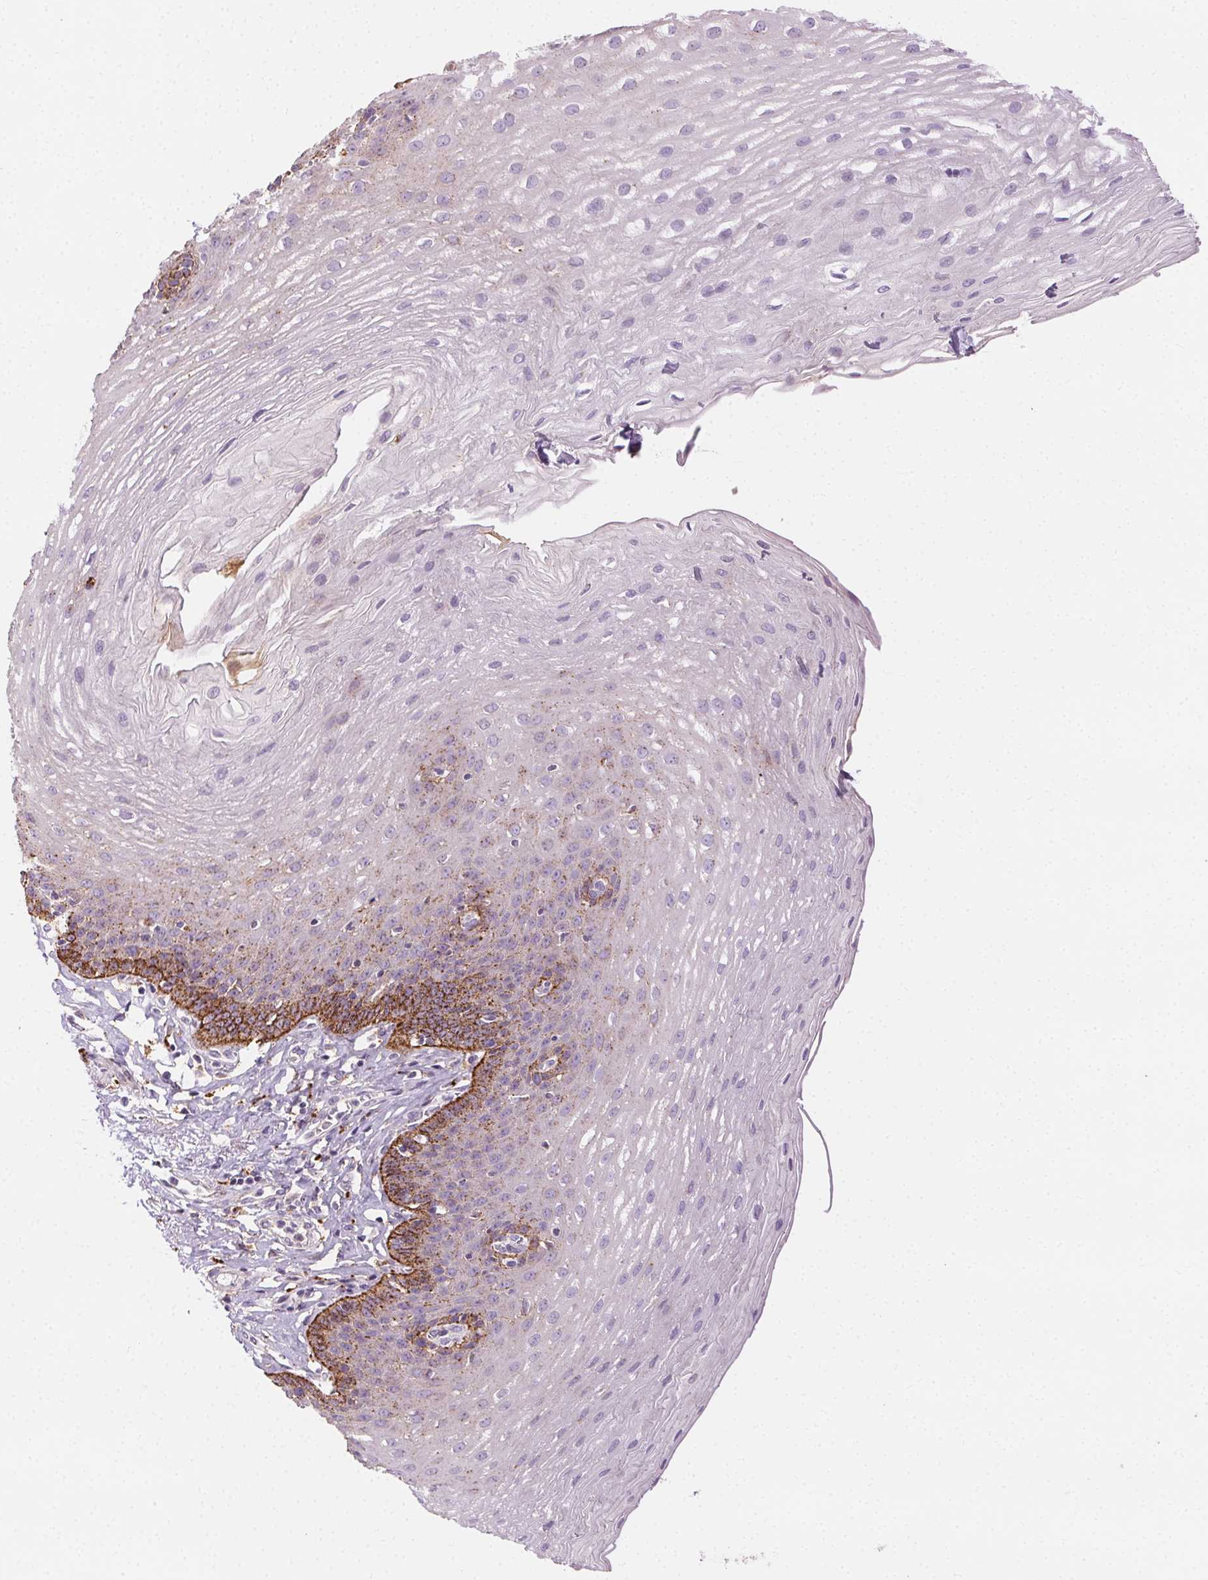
{"staining": {"intensity": "moderate", "quantity": "<25%", "location": "cytoplasmic/membranous"}, "tissue": "esophagus", "cell_type": "Squamous epithelial cells", "image_type": "normal", "snomed": [{"axis": "morphology", "description": "Normal tissue, NOS"}, {"axis": "topography", "description": "Esophagus"}], "caption": "High-magnification brightfield microscopy of unremarkable esophagus stained with DAB (3,3'-diaminobenzidine) (brown) and counterstained with hematoxylin (blue). squamous epithelial cells exhibit moderate cytoplasmic/membranous expression is identified in about<25% of cells.", "gene": "SCPEP1", "patient": {"sex": "female", "age": 81}}